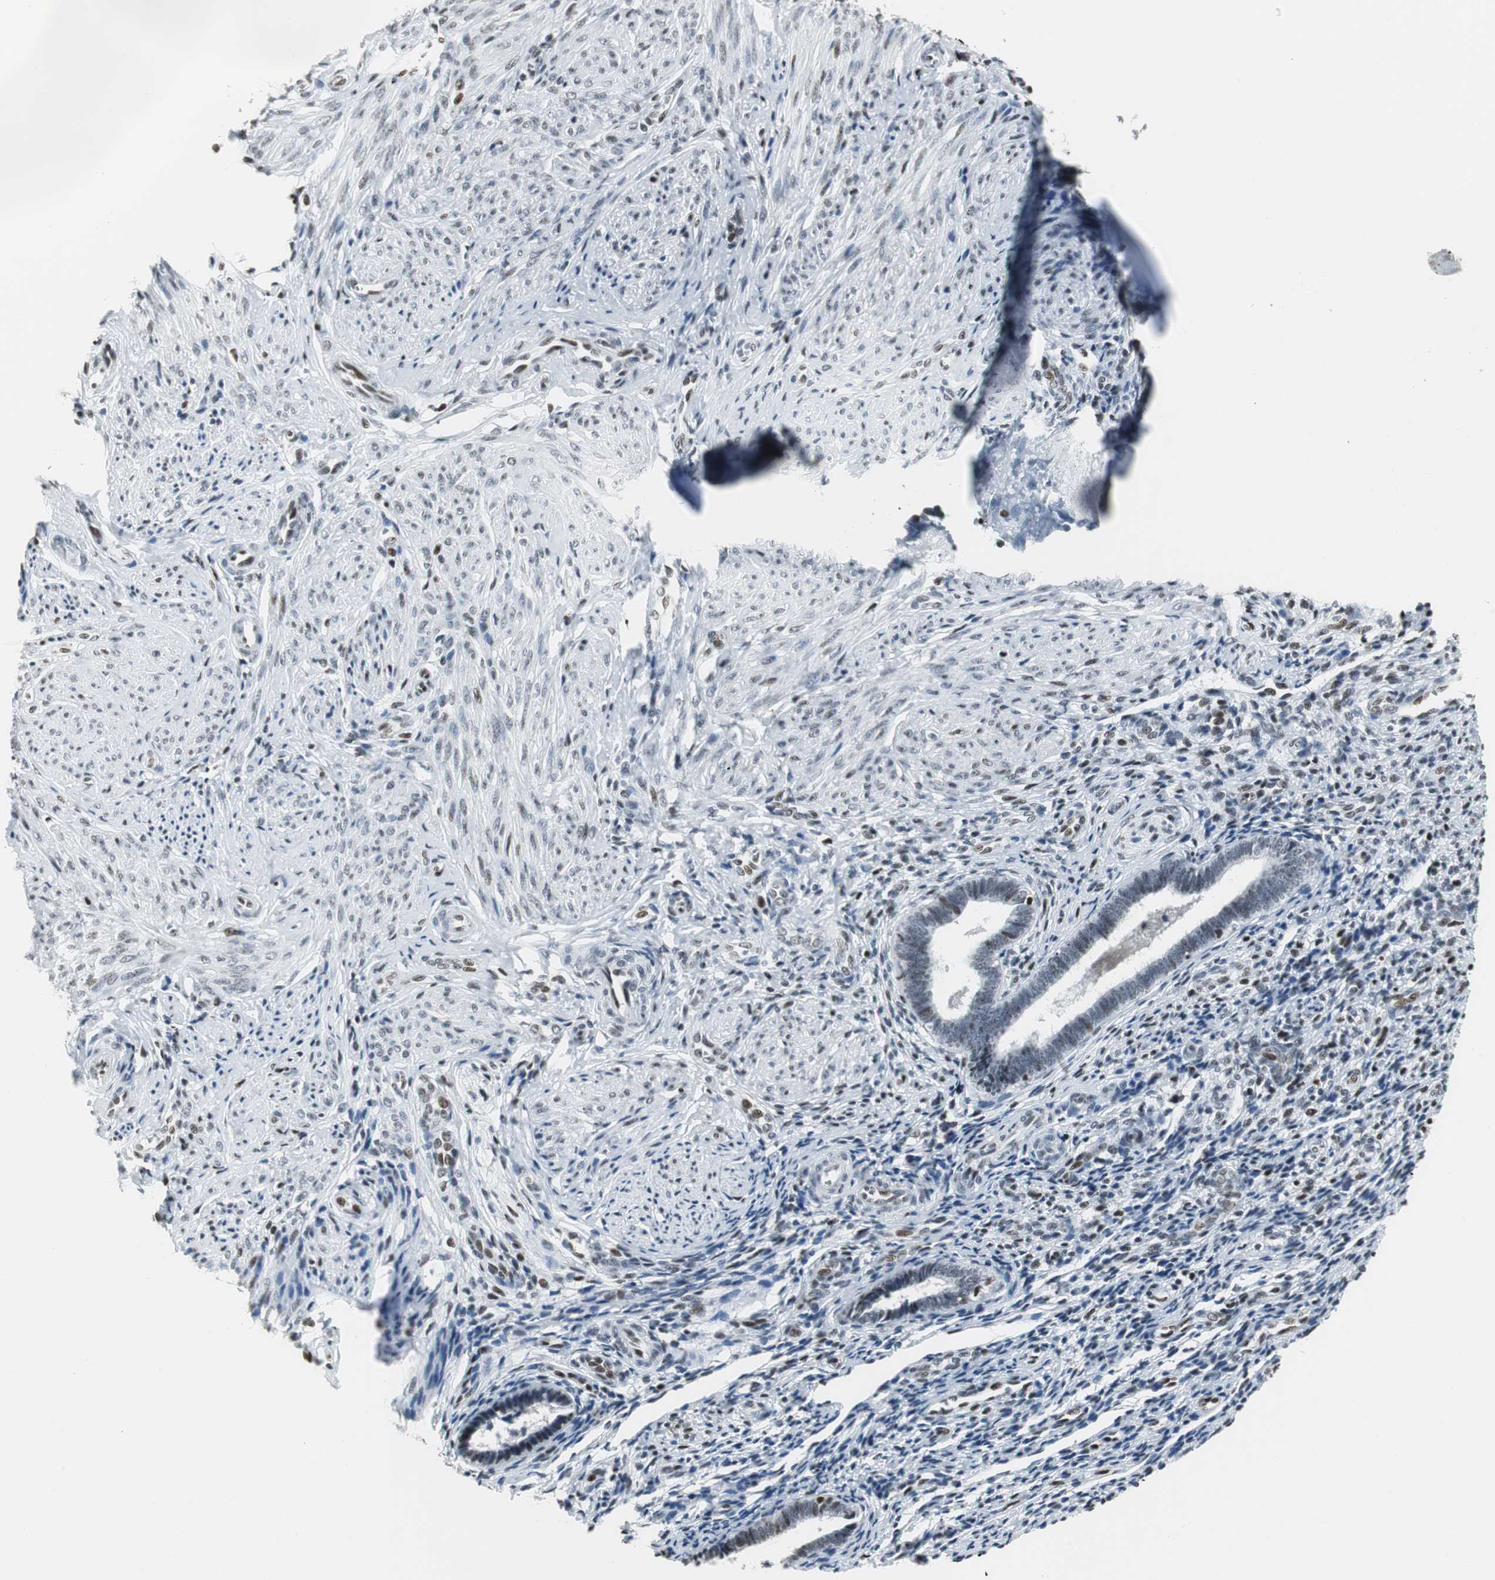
{"staining": {"intensity": "weak", "quantity": "25%-75%", "location": "nuclear"}, "tissue": "endometrium", "cell_type": "Cells in endometrial stroma", "image_type": "normal", "snomed": [{"axis": "morphology", "description": "Normal tissue, NOS"}, {"axis": "topography", "description": "Endometrium"}], "caption": "A brown stain shows weak nuclear positivity of a protein in cells in endometrial stroma of unremarkable endometrium.", "gene": "RBBP4", "patient": {"sex": "female", "age": 27}}